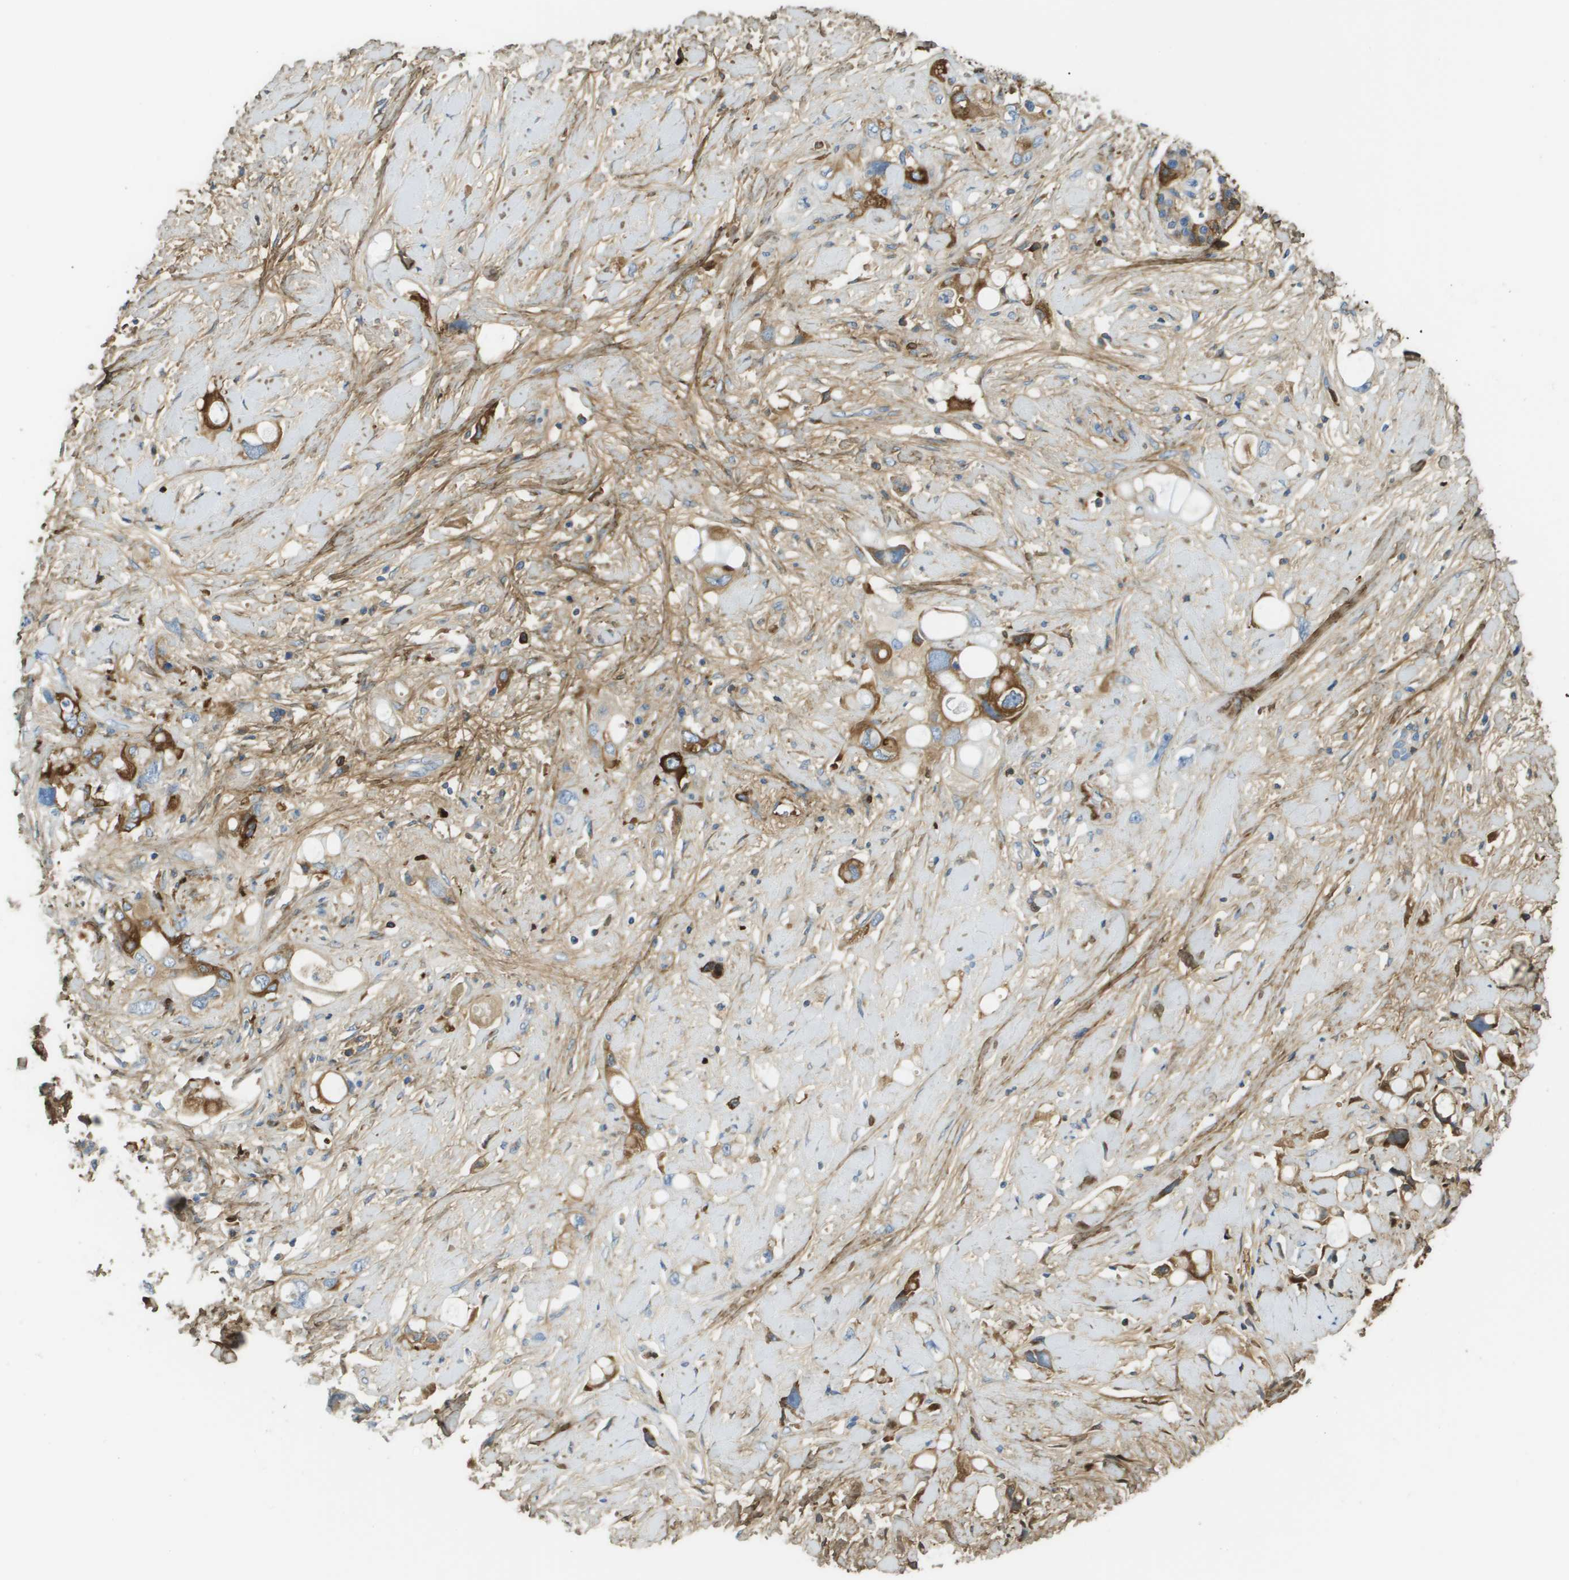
{"staining": {"intensity": "moderate", "quantity": "25%-75%", "location": "cytoplasmic/membranous"}, "tissue": "pancreatic cancer", "cell_type": "Tumor cells", "image_type": "cancer", "snomed": [{"axis": "morphology", "description": "Adenocarcinoma, NOS"}, {"axis": "topography", "description": "Pancreas"}], "caption": "Brown immunohistochemical staining in human pancreatic cancer (adenocarcinoma) displays moderate cytoplasmic/membranous staining in approximately 25%-75% of tumor cells.", "gene": "DCN", "patient": {"sex": "female", "age": 56}}